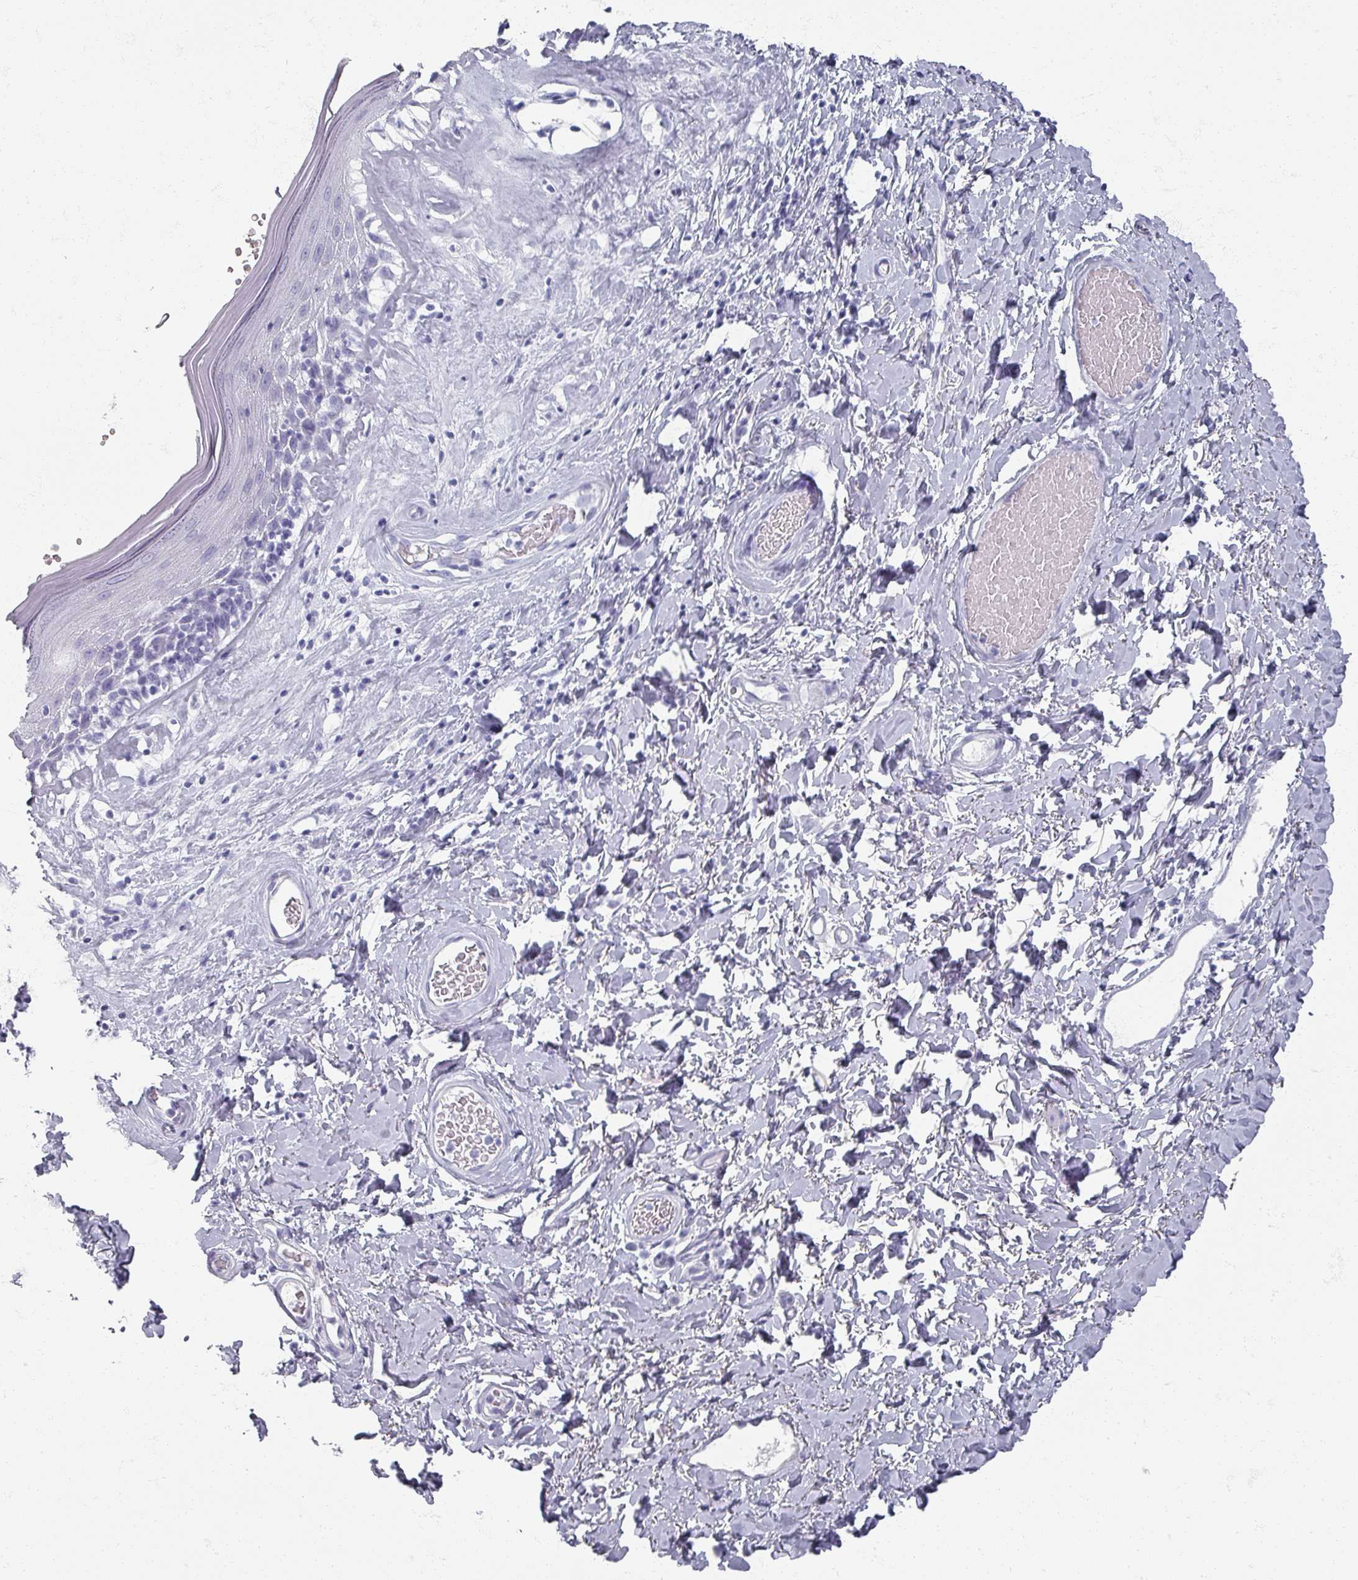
{"staining": {"intensity": "negative", "quantity": "none", "location": "none"}, "tissue": "skin", "cell_type": "Epidermal cells", "image_type": "normal", "snomed": [{"axis": "morphology", "description": "Normal tissue, NOS"}, {"axis": "morphology", "description": "Inflammation, NOS"}, {"axis": "topography", "description": "Vulva"}], "caption": "The micrograph demonstrates no staining of epidermal cells in benign skin. (DAB (3,3'-diaminobenzidine) IHC with hematoxylin counter stain).", "gene": "OMG", "patient": {"sex": "female", "age": 86}}